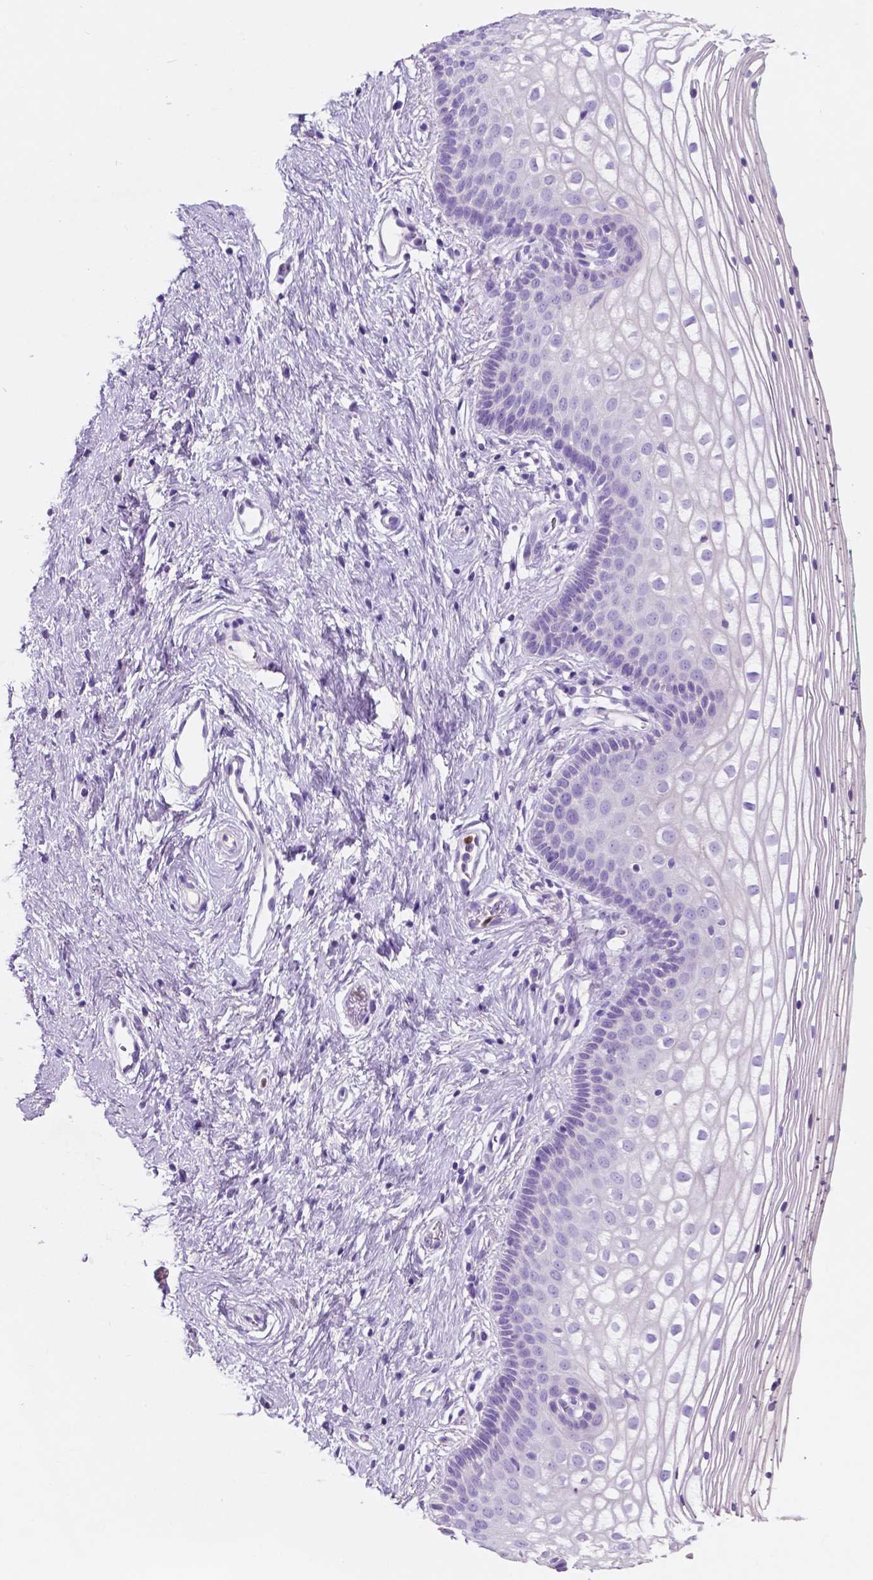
{"staining": {"intensity": "negative", "quantity": "none", "location": "none"}, "tissue": "vagina", "cell_type": "Squamous epithelial cells", "image_type": "normal", "snomed": [{"axis": "morphology", "description": "Normal tissue, NOS"}, {"axis": "topography", "description": "Vagina"}], "caption": "Vagina was stained to show a protein in brown. There is no significant expression in squamous epithelial cells. (DAB (3,3'-diaminobenzidine) immunohistochemistry (IHC) visualized using brightfield microscopy, high magnification).", "gene": "CUZD1", "patient": {"sex": "female", "age": 36}}